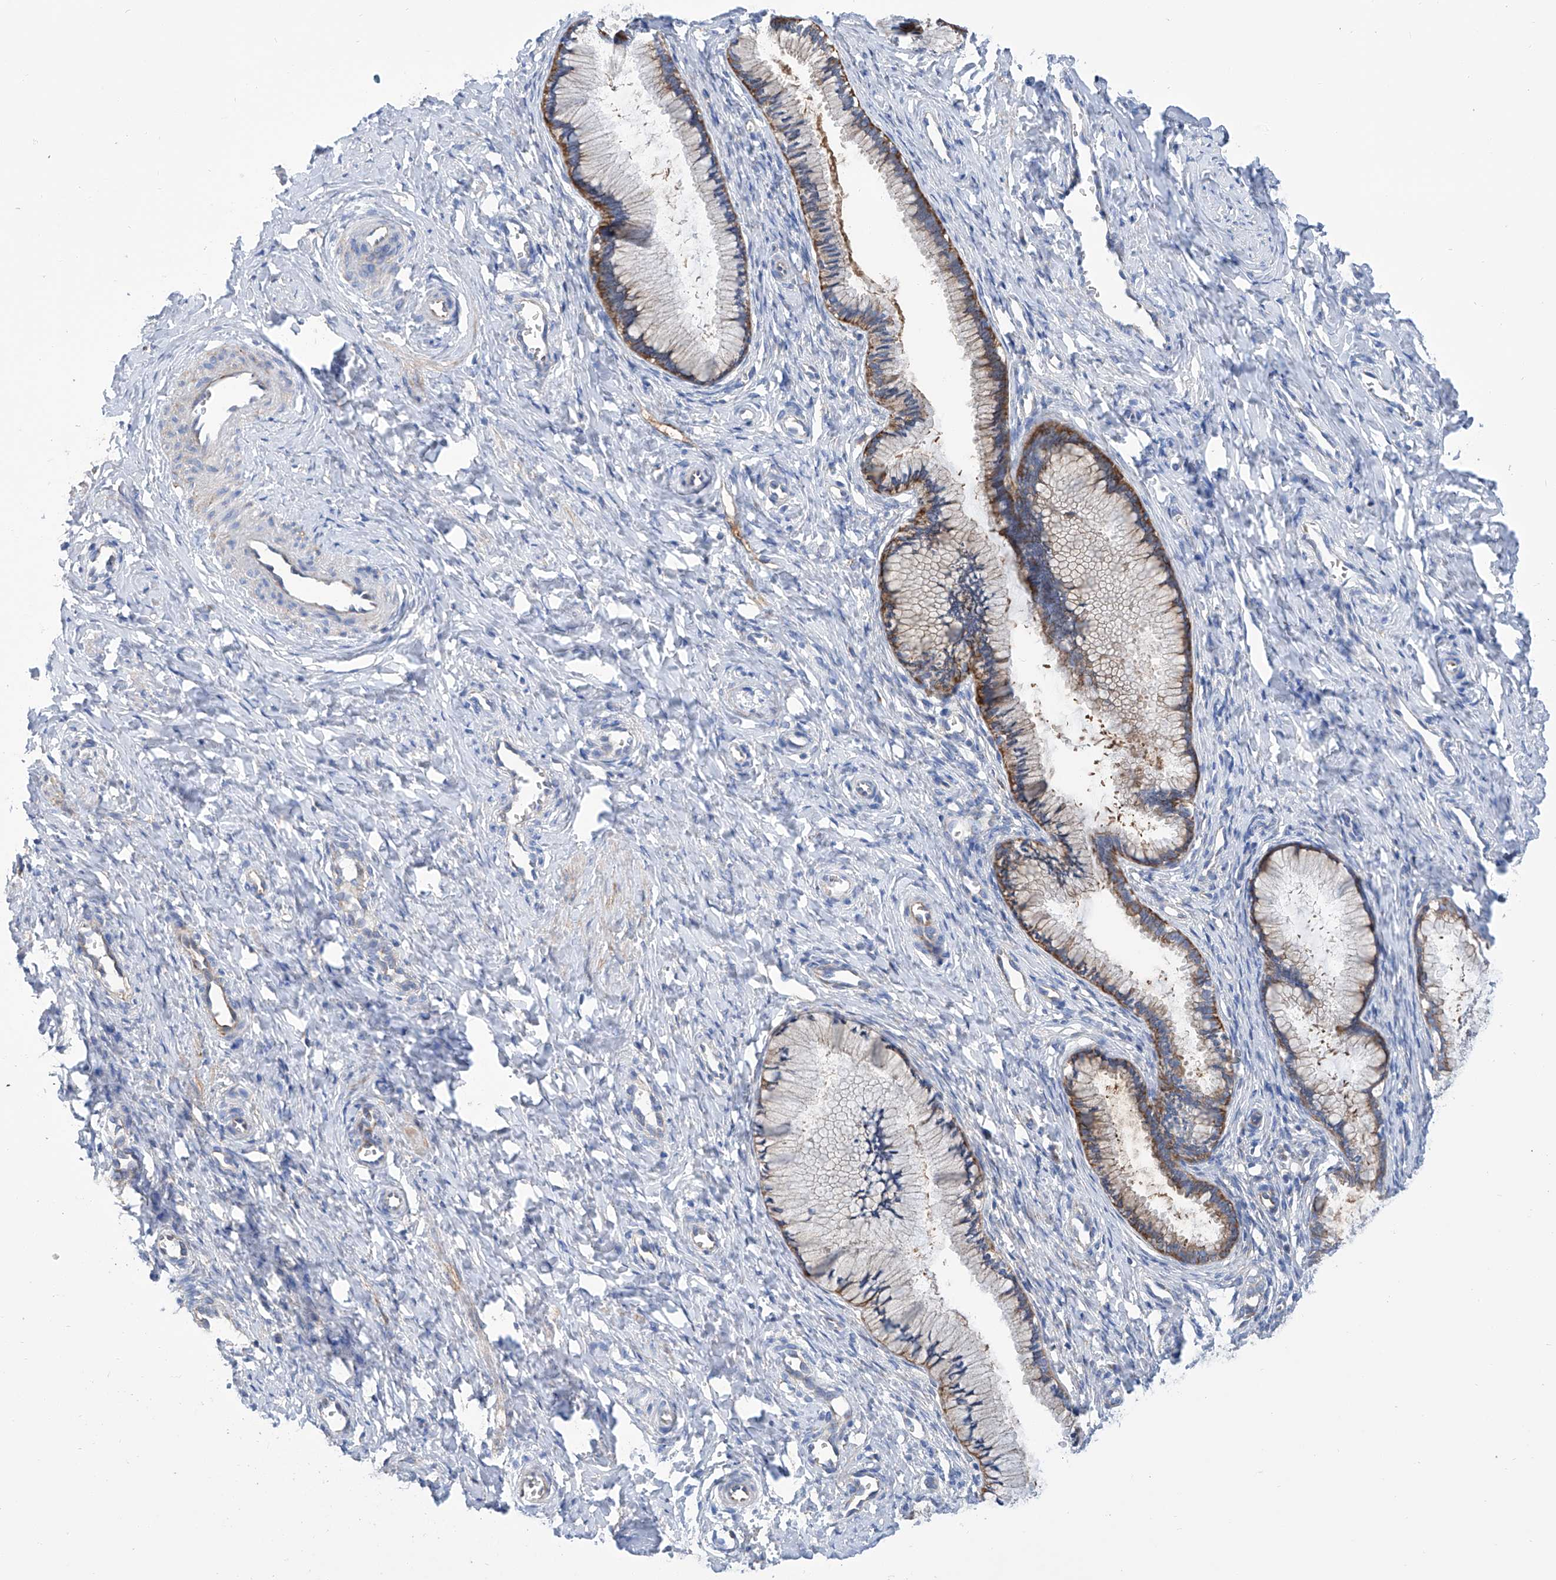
{"staining": {"intensity": "moderate", "quantity": "25%-75%", "location": "cytoplasmic/membranous"}, "tissue": "cervix", "cell_type": "Glandular cells", "image_type": "normal", "snomed": [{"axis": "morphology", "description": "Normal tissue, NOS"}, {"axis": "topography", "description": "Cervix"}], "caption": "Moderate cytoplasmic/membranous protein expression is identified in approximately 25%-75% of glandular cells in cervix. (Stains: DAB in brown, nuclei in blue, Microscopy: brightfield microscopy at high magnification).", "gene": "GPT", "patient": {"sex": "female", "age": 27}}